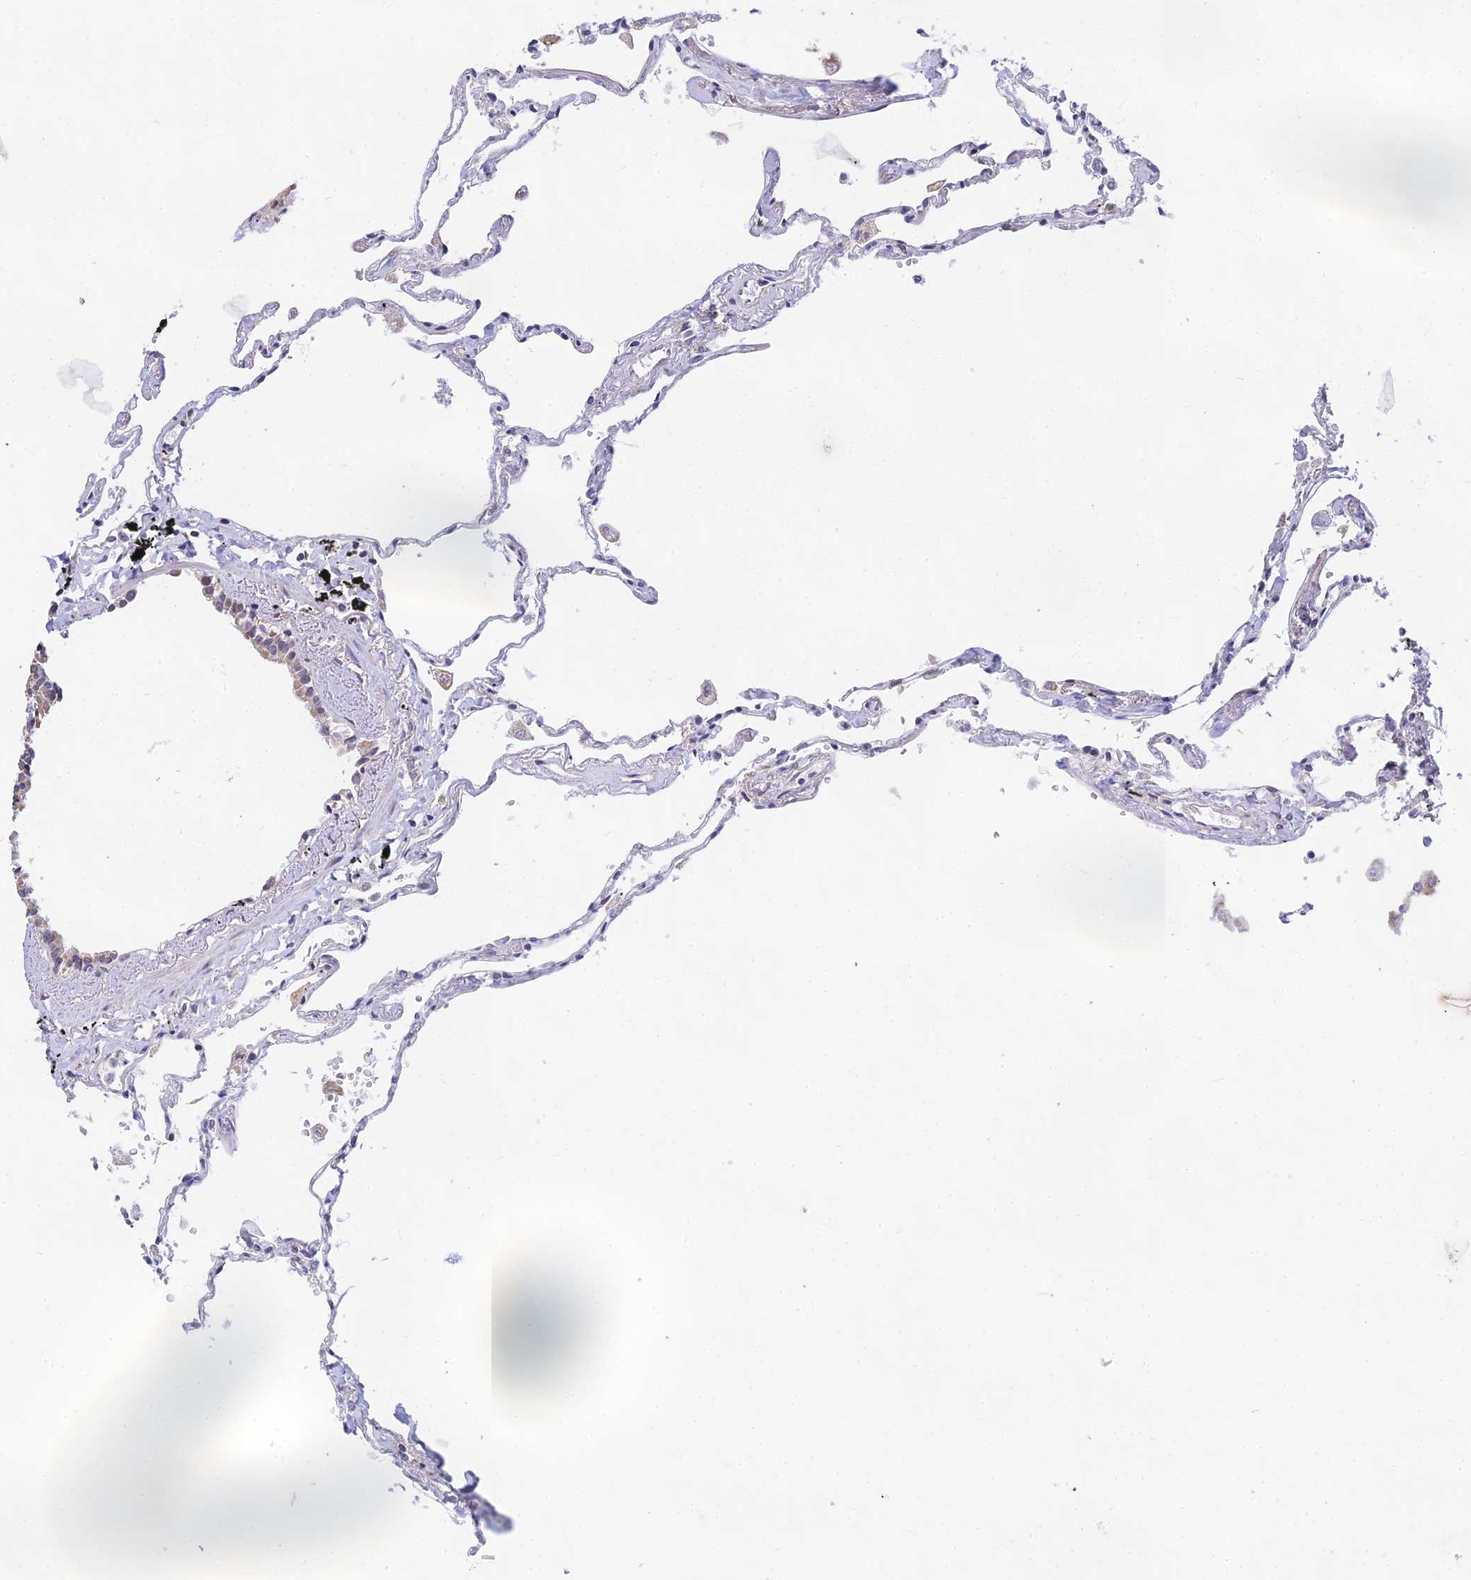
{"staining": {"intensity": "moderate", "quantity": "<25%", "location": "nuclear"}, "tissue": "lung", "cell_type": "Alveolar cells", "image_type": "normal", "snomed": [{"axis": "morphology", "description": "Normal tissue, NOS"}, {"axis": "topography", "description": "Lung"}], "caption": "Immunohistochemistry staining of unremarkable lung, which displays low levels of moderate nuclear positivity in approximately <25% of alveolar cells indicating moderate nuclear protein expression. The staining was performed using DAB (brown) for protein detection and nuclei were counterstained in hematoxylin (blue).", "gene": "C2orf49", "patient": {"sex": "female", "age": 67}}